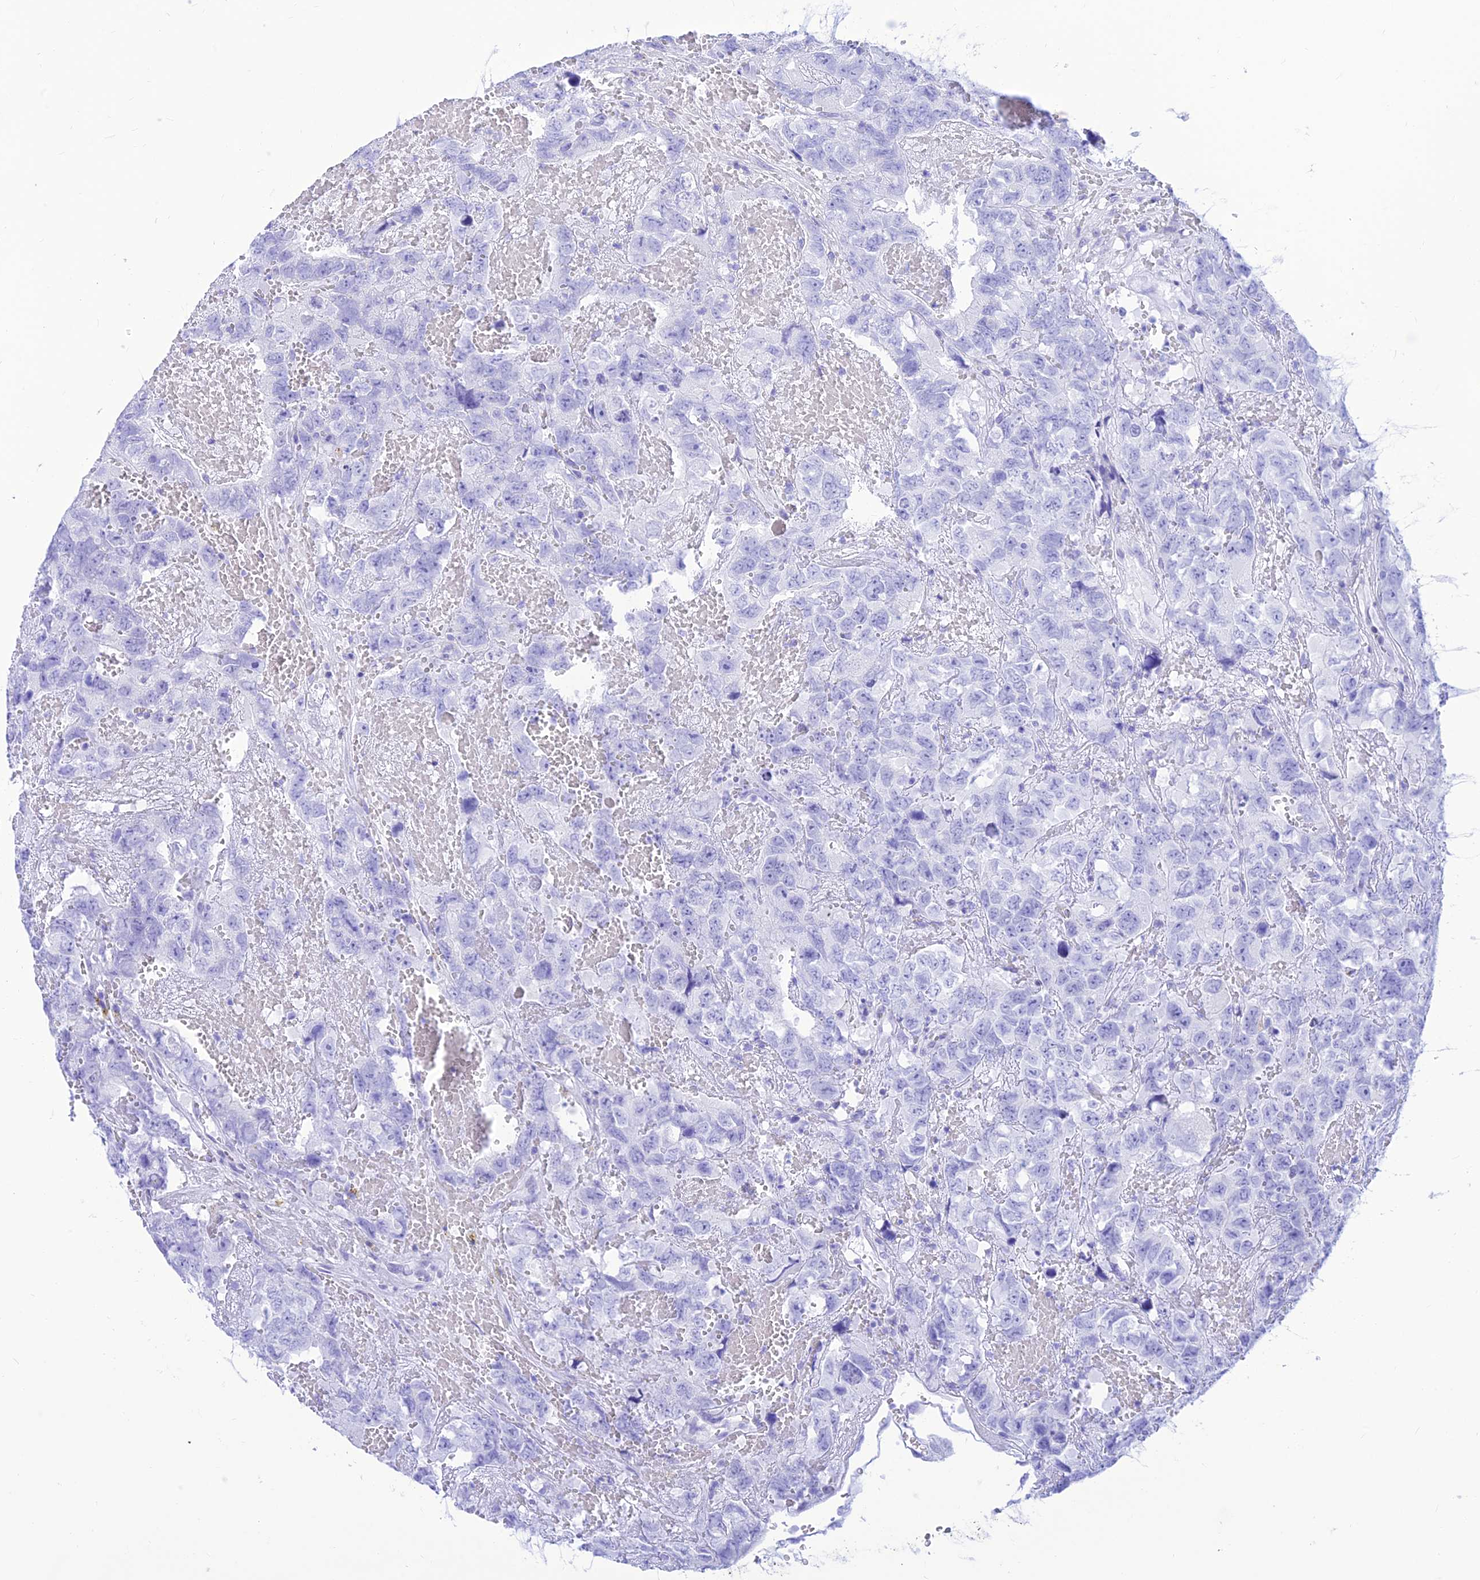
{"staining": {"intensity": "negative", "quantity": "none", "location": "none"}, "tissue": "testis cancer", "cell_type": "Tumor cells", "image_type": "cancer", "snomed": [{"axis": "morphology", "description": "Carcinoma, Embryonal, NOS"}, {"axis": "topography", "description": "Testis"}], "caption": "High magnification brightfield microscopy of testis cancer (embryonal carcinoma) stained with DAB (3,3'-diaminobenzidine) (brown) and counterstained with hematoxylin (blue): tumor cells show no significant staining.", "gene": "PRNP", "patient": {"sex": "male", "age": 45}}